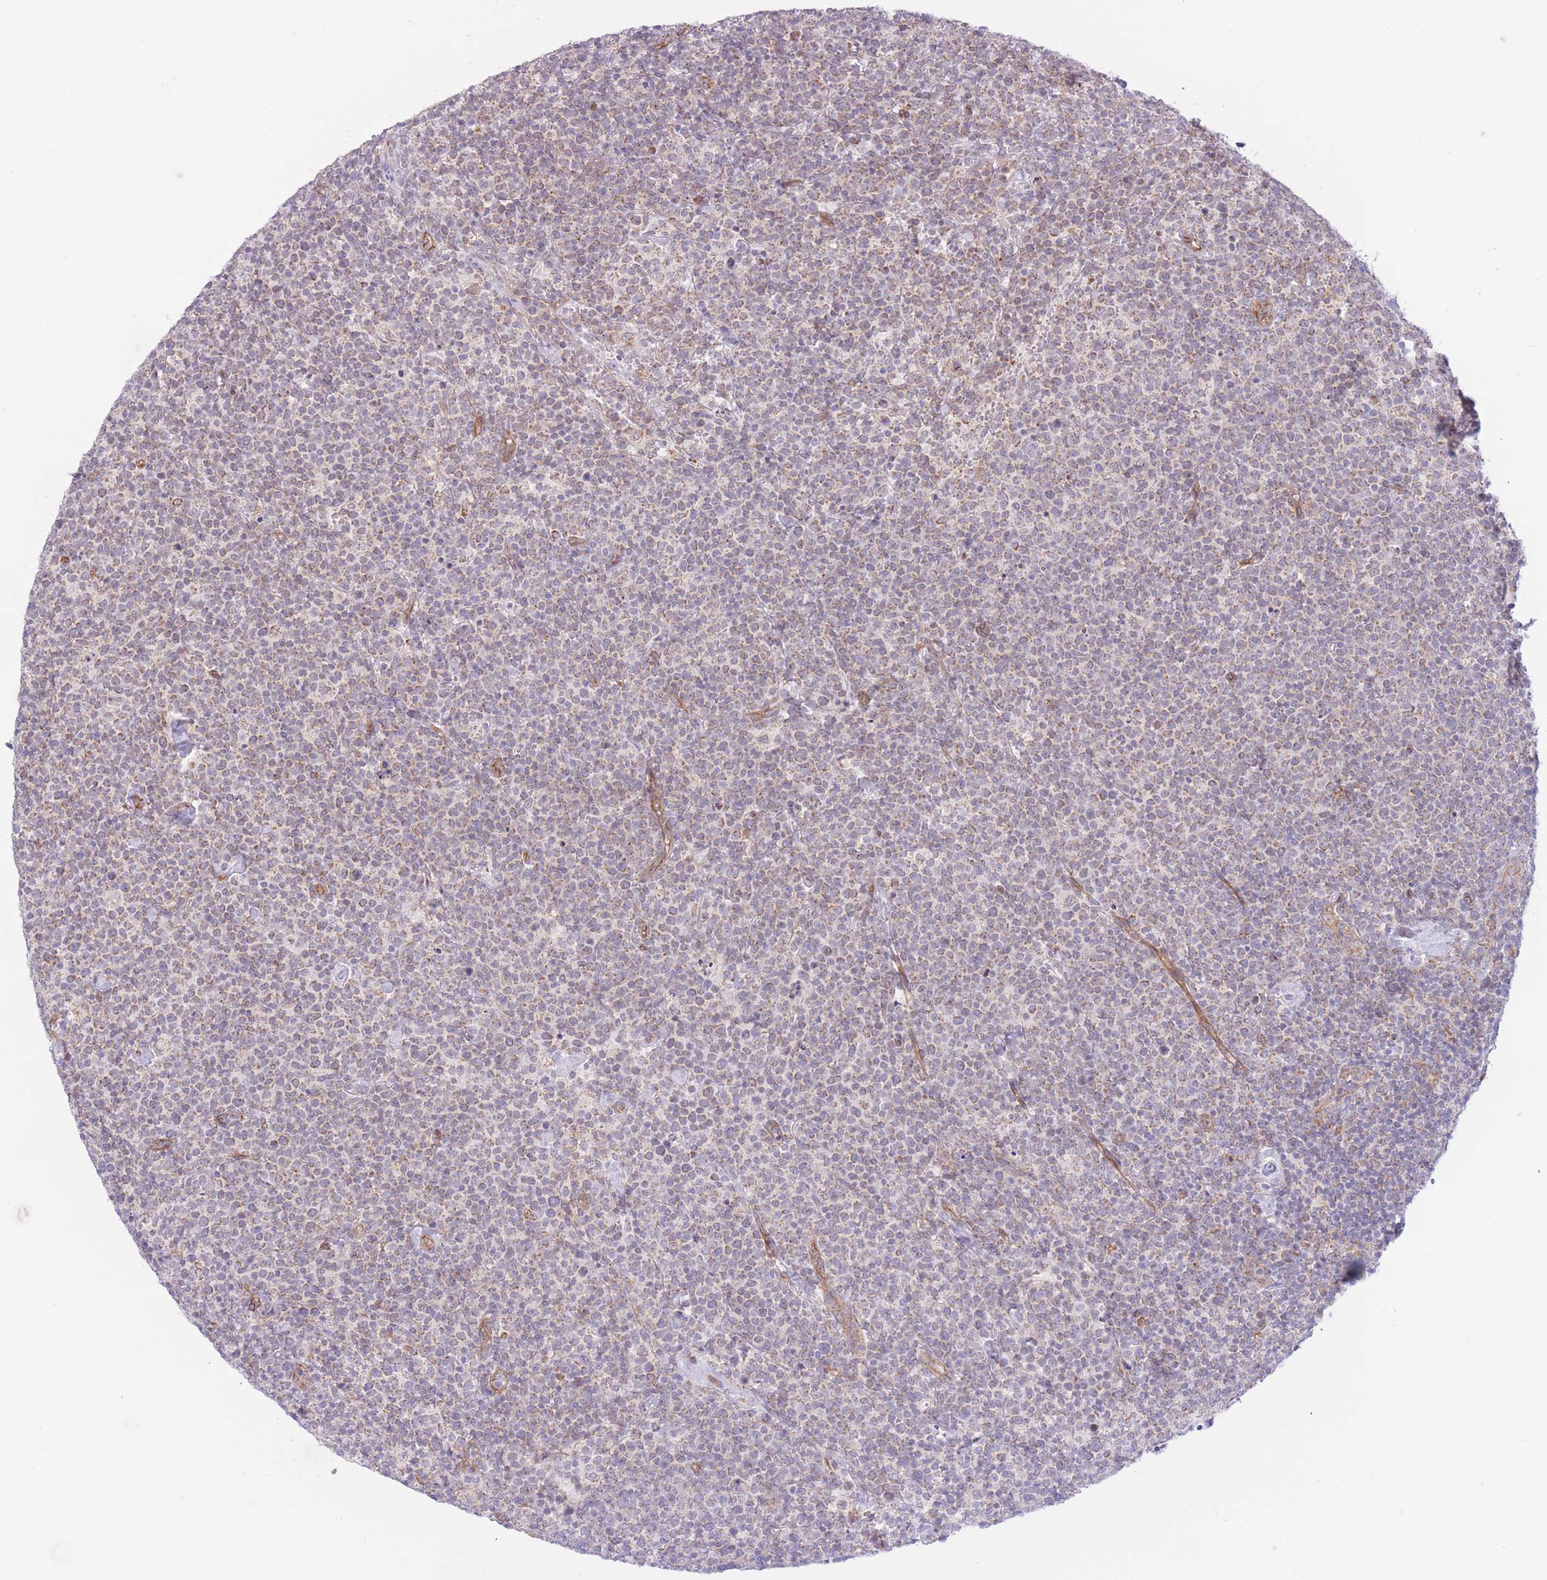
{"staining": {"intensity": "weak", "quantity": "25%-75%", "location": "cytoplasmic/membranous"}, "tissue": "lymphoma", "cell_type": "Tumor cells", "image_type": "cancer", "snomed": [{"axis": "morphology", "description": "Malignant lymphoma, non-Hodgkin's type, High grade"}, {"axis": "topography", "description": "Lymph node"}], "caption": "Lymphoma tissue shows weak cytoplasmic/membranous expression in about 25%-75% of tumor cells", "gene": "MRPS31", "patient": {"sex": "male", "age": 61}}